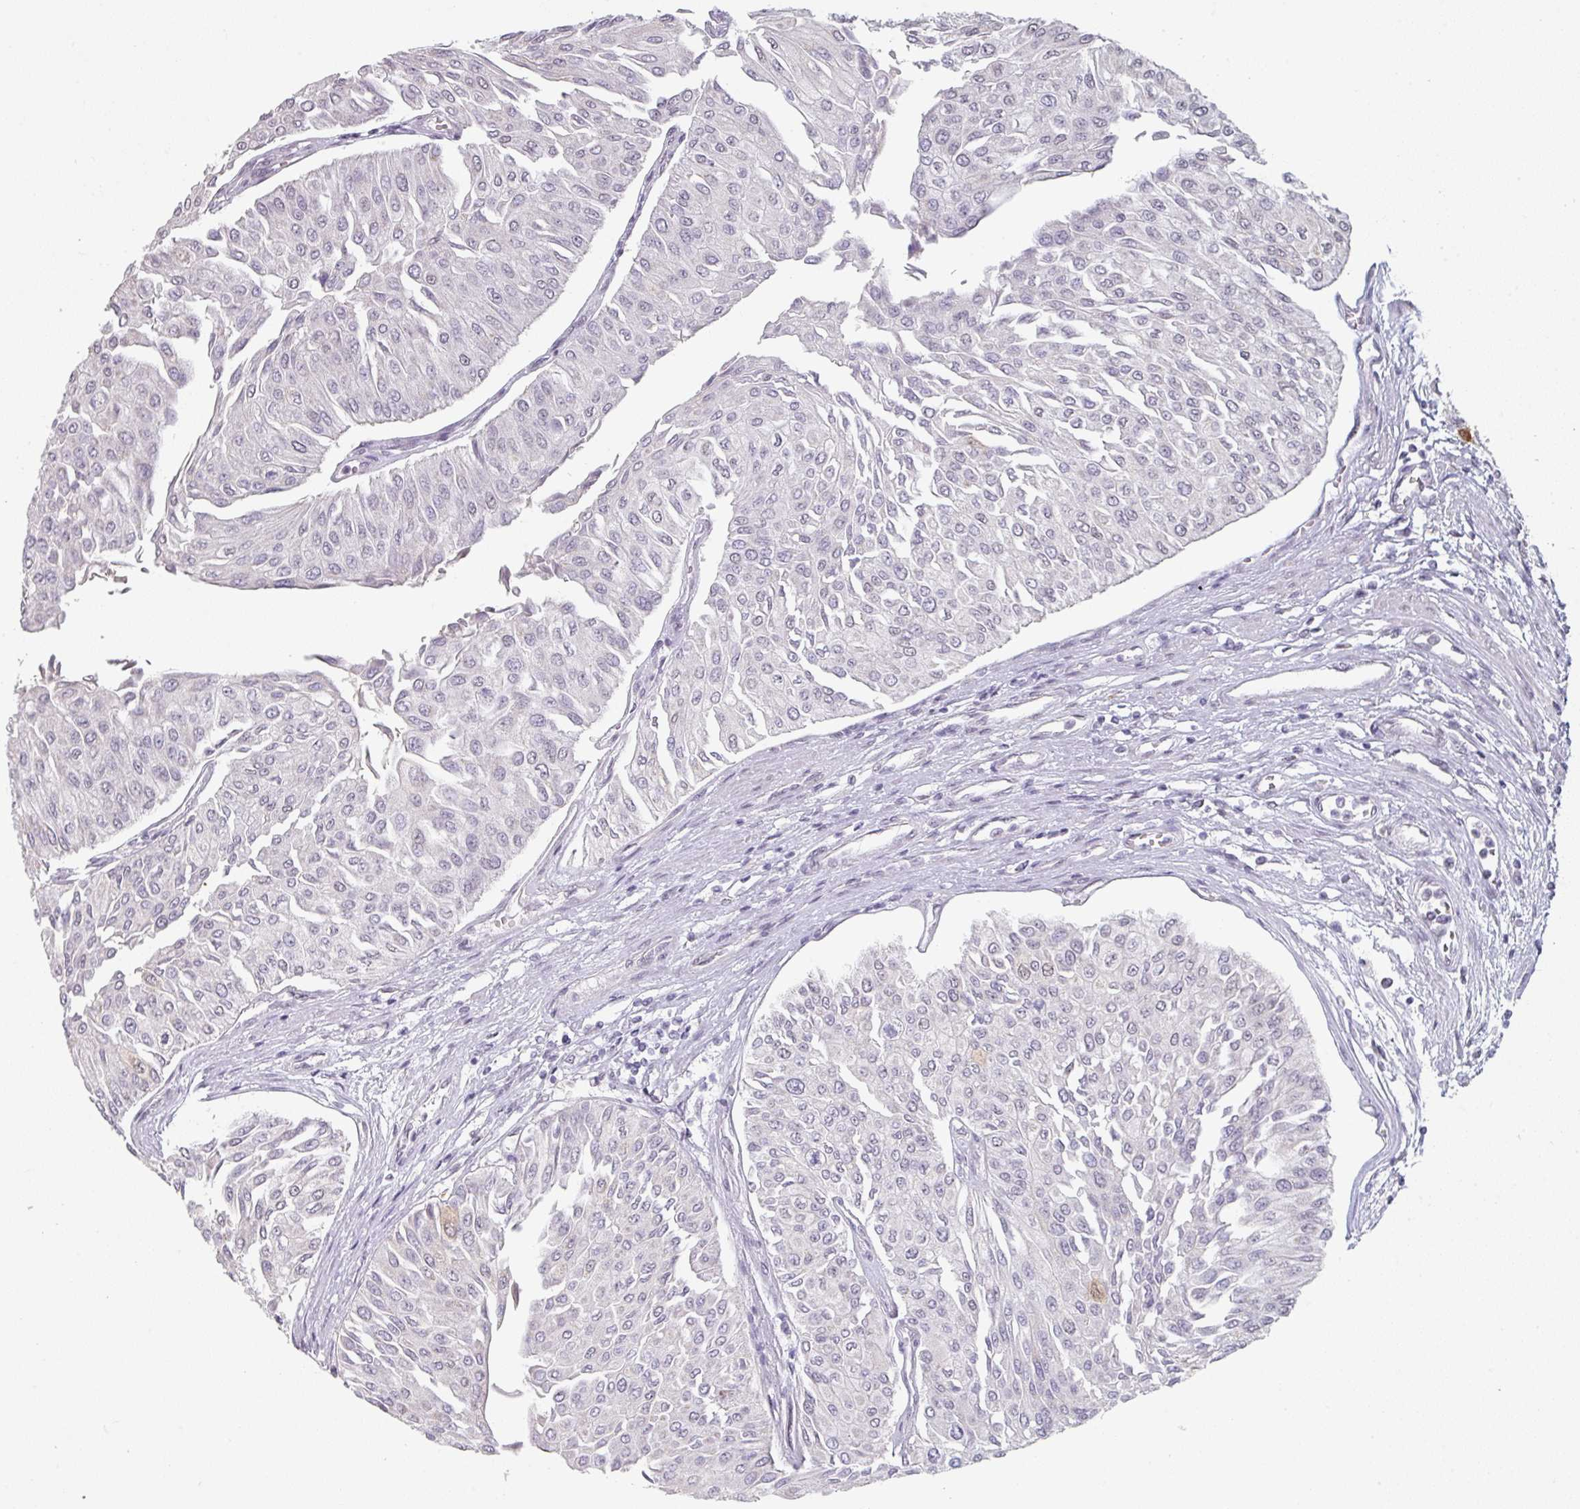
{"staining": {"intensity": "negative", "quantity": "none", "location": "none"}, "tissue": "urothelial cancer", "cell_type": "Tumor cells", "image_type": "cancer", "snomed": [{"axis": "morphology", "description": "Urothelial carcinoma, Low grade"}, {"axis": "topography", "description": "Urinary bladder"}], "caption": "Immunohistochemistry of low-grade urothelial carcinoma shows no expression in tumor cells.", "gene": "SPRR1A", "patient": {"sex": "male", "age": 67}}